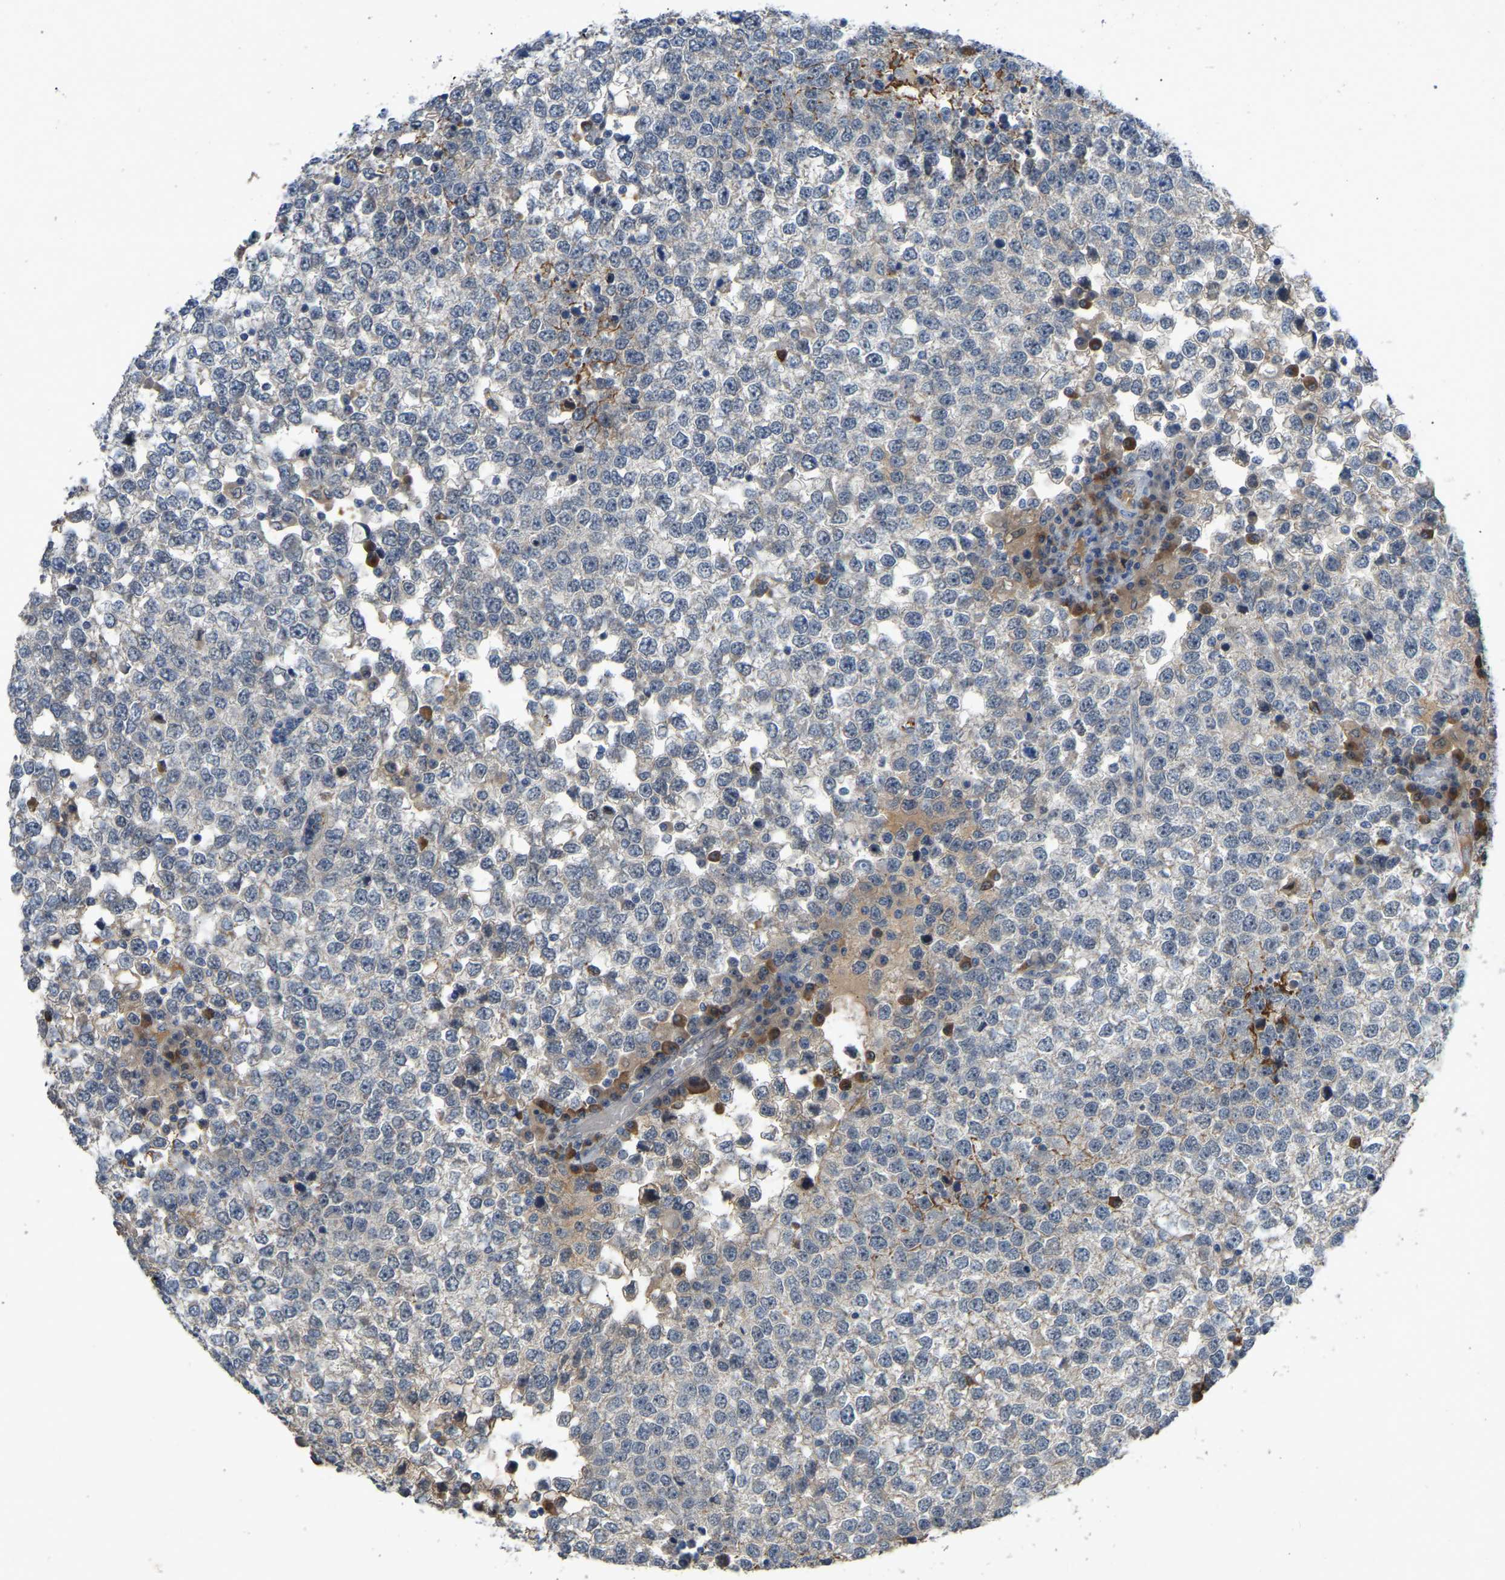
{"staining": {"intensity": "negative", "quantity": "none", "location": "none"}, "tissue": "testis cancer", "cell_type": "Tumor cells", "image_type": "cancer", "snomed": [{"axis": "morphology", "description": "Seminoma, NOS"}, {"axis": "topography", "description": "Testis"}], "caption": "A histopathology image of testis cancer stained for a protein displays no brown staining in tumor cells. (DAB (3,3'-diaminobenzidine) immunohistochemistry (IHC), high magnification).", "gene": "FHIT", "patient": {"sex": "male", "age": 65}}